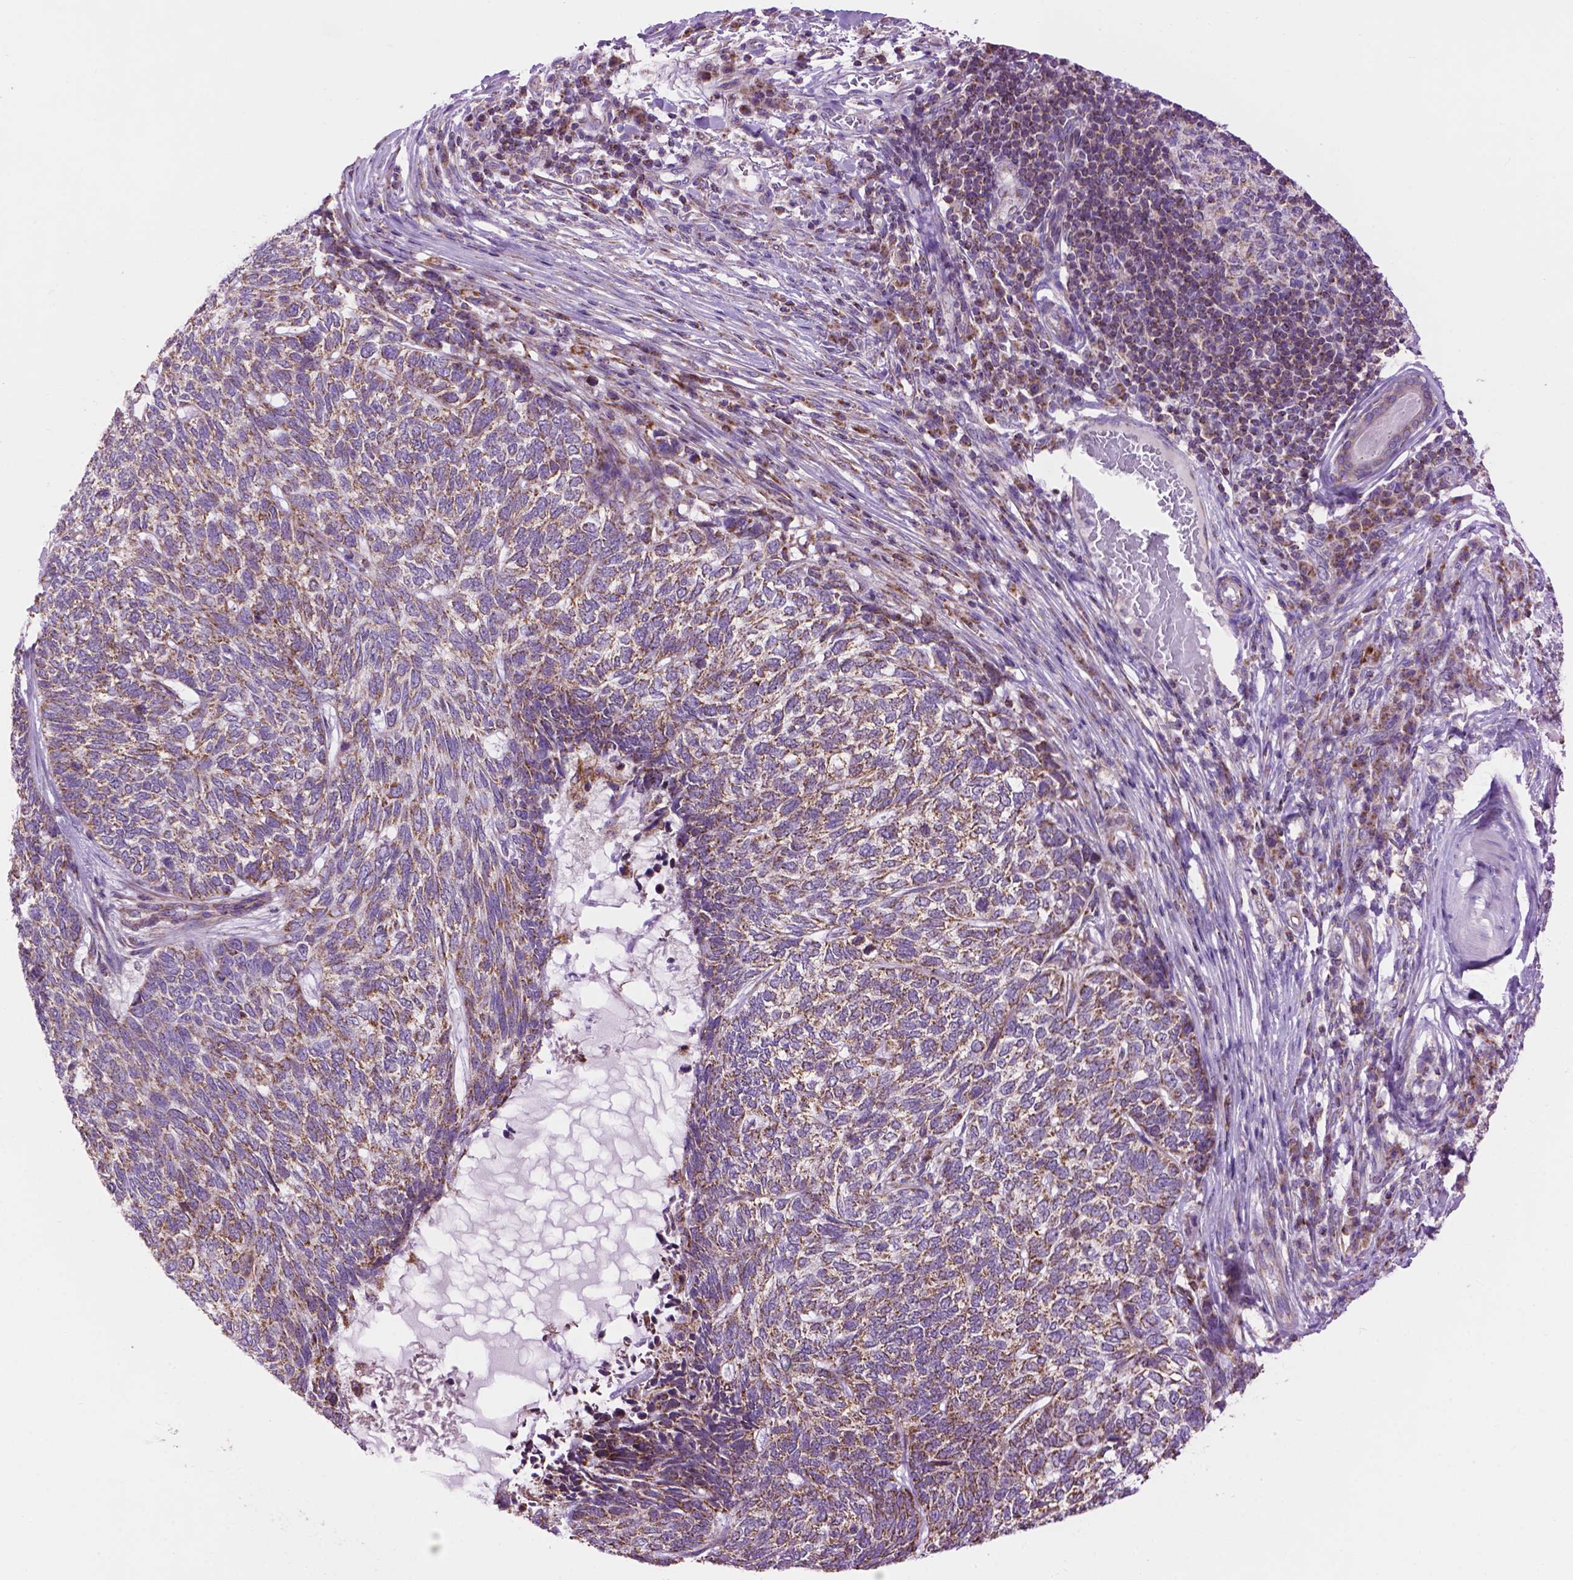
{"staining": {"intensity": "moderate", "quantity": "25%-75%", "location": "cytoplasmic/membranous"}, "tissue": "skin cancer", "cell_type": "Tumor cells", "image_type": "cancer", "snomed": [{"axis": "morphology", "description": "Basal cell carcinoma"}, {"axis": "topography", "description": "Skin"}], "caption": "Immunohistochemistry (IHC) of human basal cell carcinoma (skin) demonstrates medium levels of moderate cytoplasmic/membranous positivity in approximately 25%-75% of tumor cells. The staining was performed using DAB to visualize the protein expression in brown, while the nuclei were stained in blue with hematoxylin (Magnification: 20x).", "gene": "PYCR3", "patient": {"sex": "female", "age": 65}}